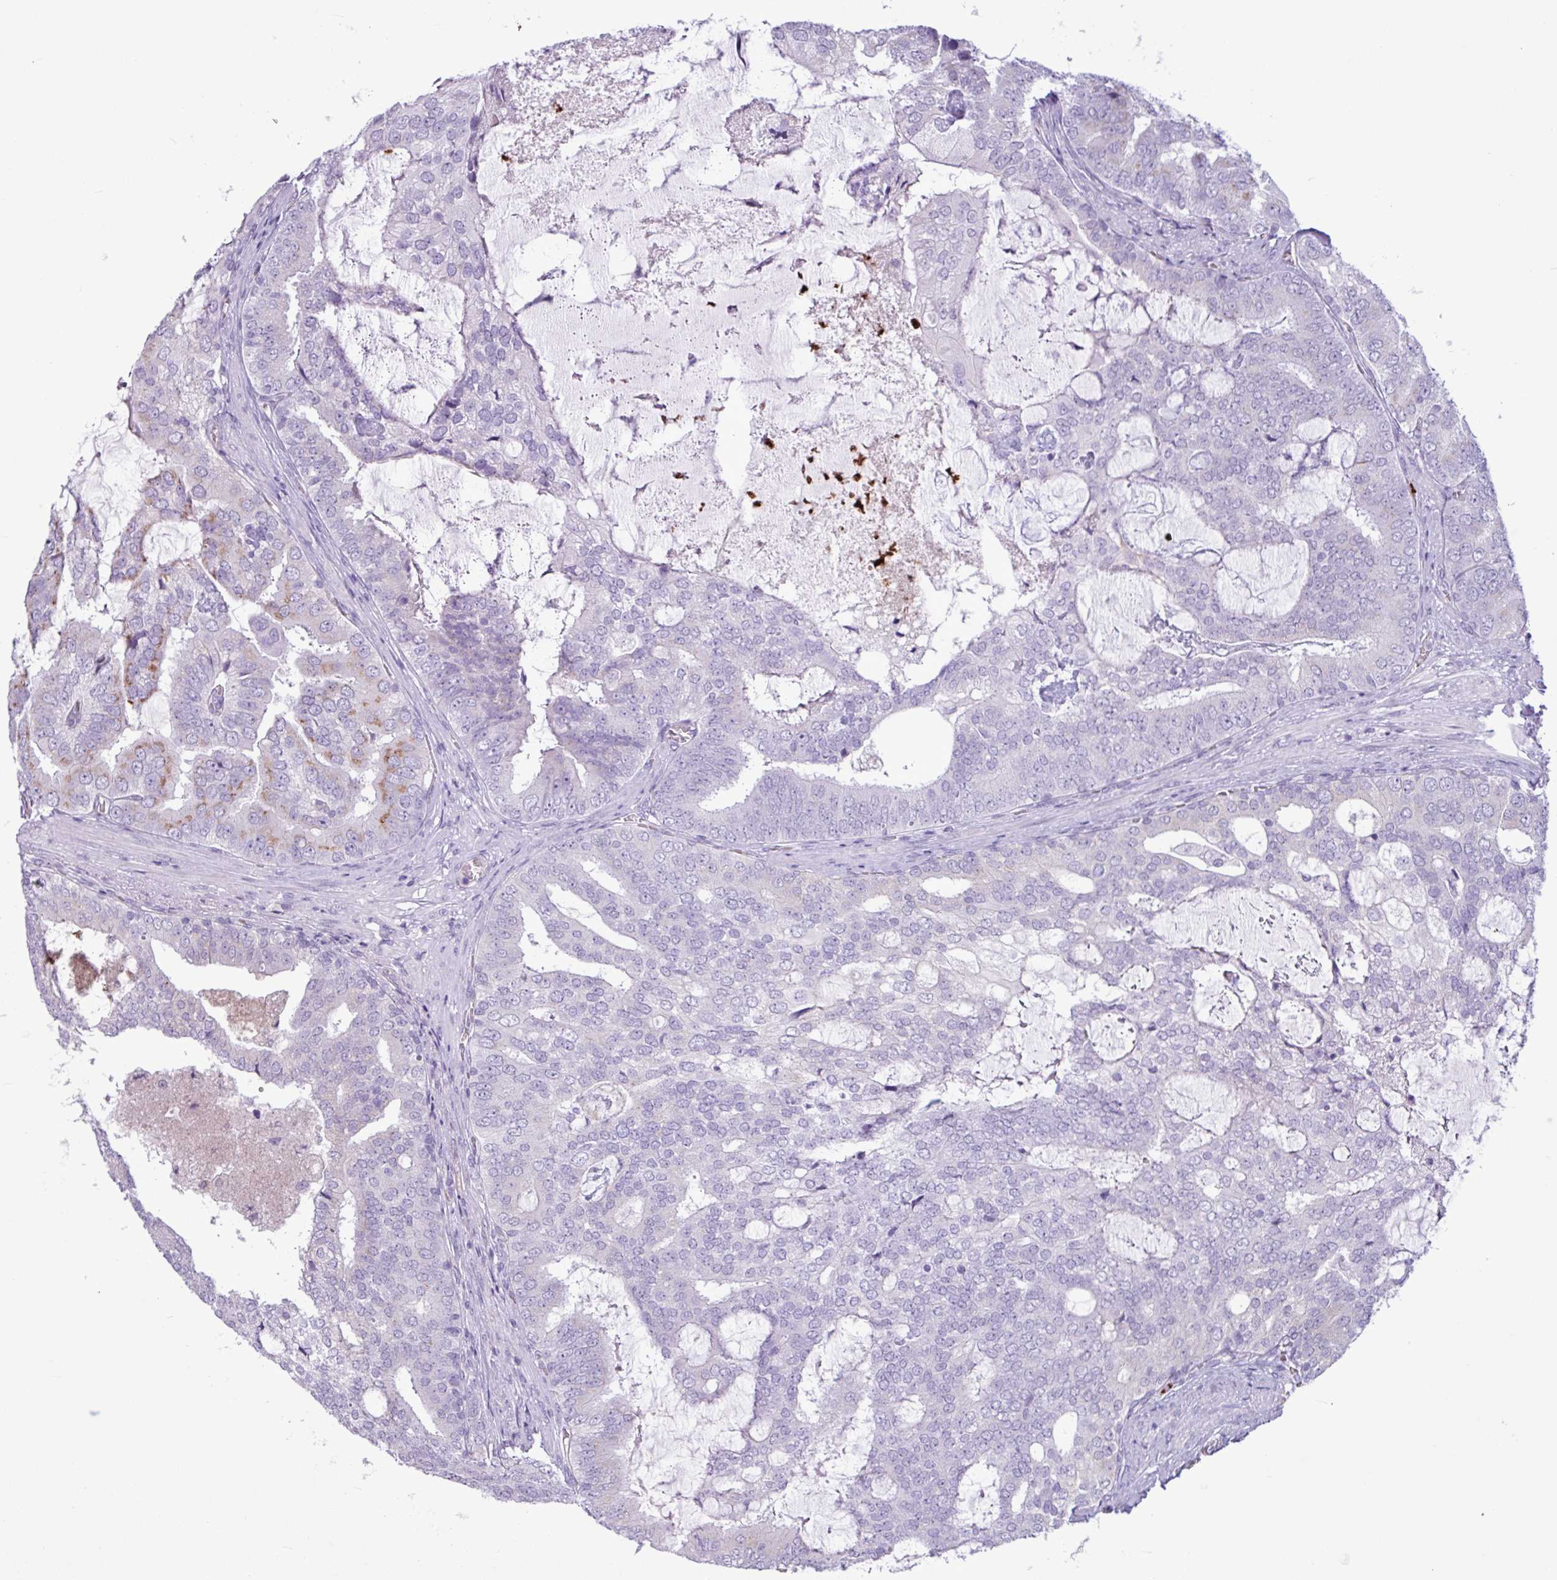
{"staining": {"intensity": "negative", "quantity": "none", "location": "none"}, "tissue": "prostate cancer", "cell_type": "Tumor cells", "image_type": "cancer", "snomed": [{"axis": "morphology", "description": "Adenocarcinoma, High grade"}, {"axis": "topography", "description": "Prostate"}], "caption": "An image of prostate cancer (adenocarcinoma (high-grade)) stained for a protein reveals no brown staining in tumor cells.", "gene": "TMEM178A", "patient": {"sex": "male", "age": 55}}